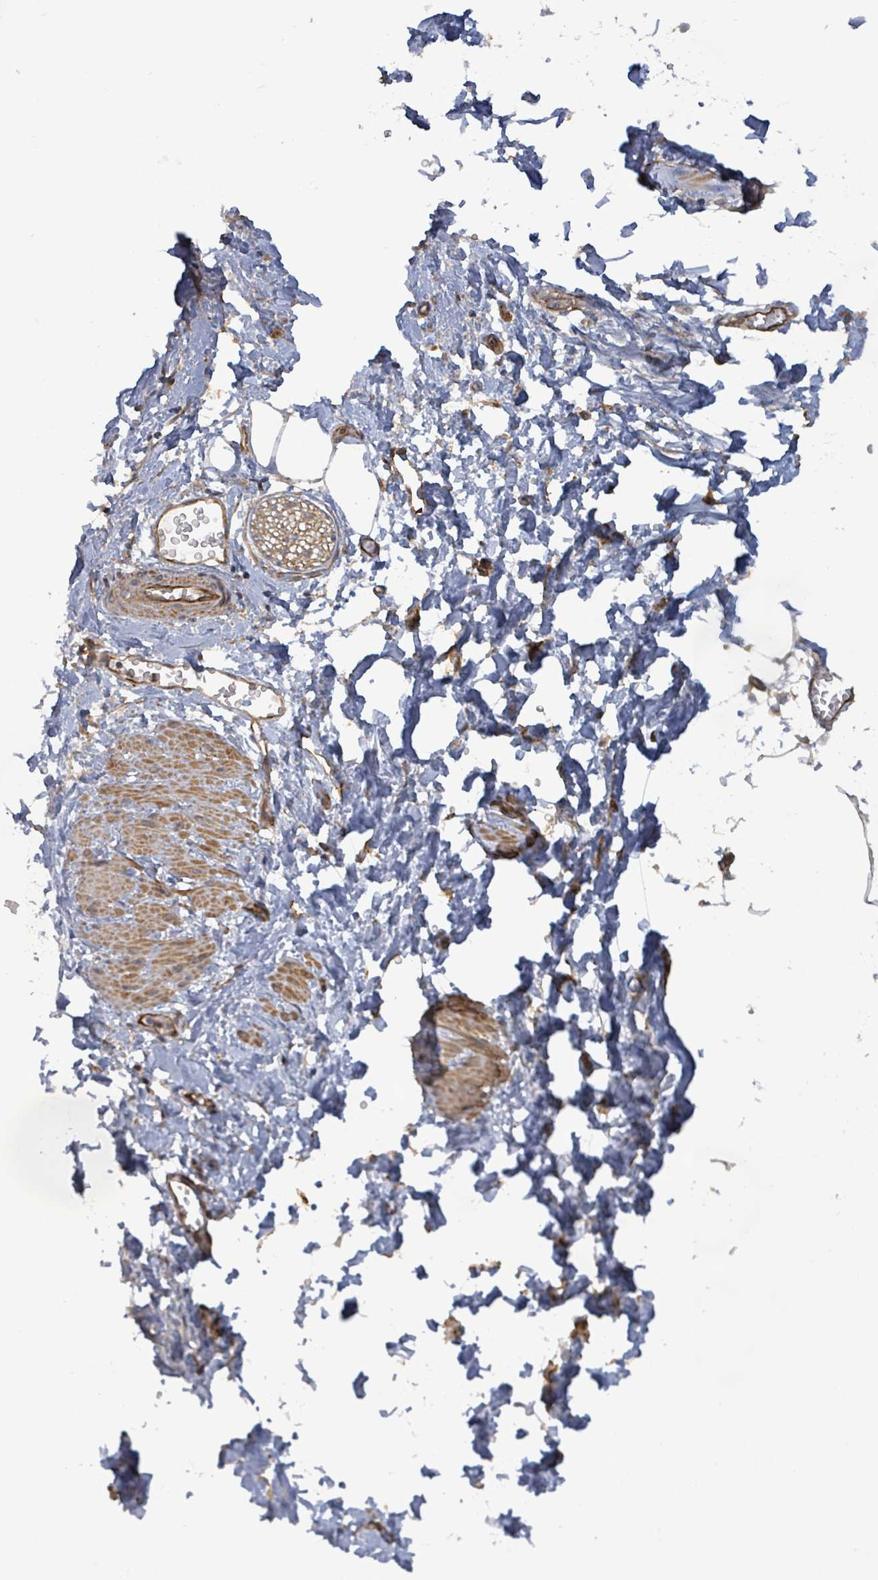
{"staining": {"intensity": "weak", "quantity": ">75%", "location": "cytoplasmic/membranous"}, "tissue": "adipose tissue", "cell_type": "Adipocytes", "image_type": "normal", "snomed": [{"axis": "morphology", "description": "Normal tissue, NOS"}, {"axis": "topography", "description": "Prostate"}, {"axis": "topography", "description": "Peripheral nerve tissue"}], "caption": "The immunohistochemical stain highlights weak cytoplasmic/membranous positivity in adipocytes of normal adipose tissue. (brown staining indicates protein expression, while blue staining denotes nuclei).", "gene": "KBTBD11", "patient": {"sex": "male", "age": 55}}